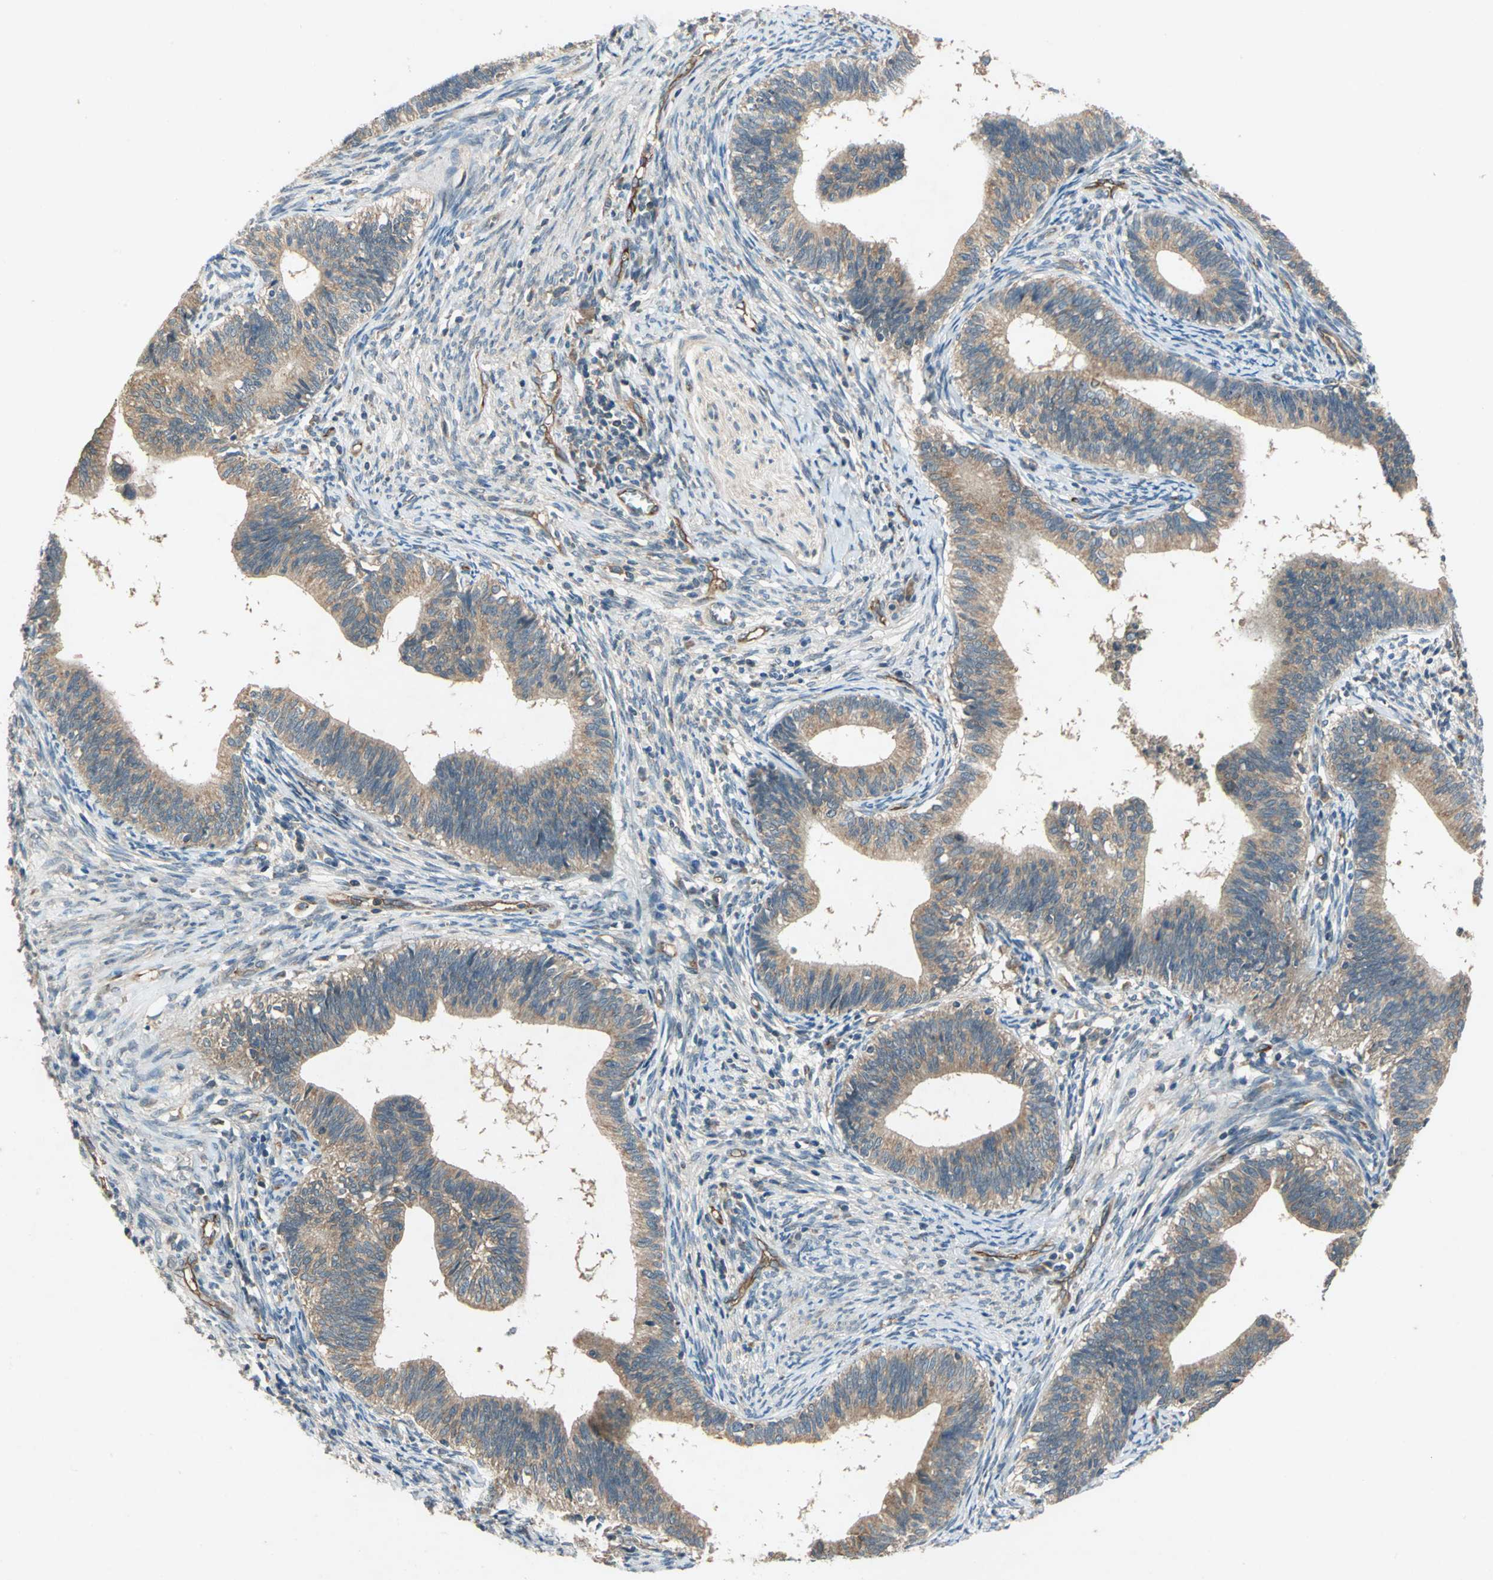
{"staining": {"intensity": "moderate", "quantity": ">75%", "location": "cytoplasmic/membranous"}, "tissue": "cervical cancer", "cell_type": "Tumor cells", "image_type": "cancer", "snomed": [{"axis": "morphology", "description": "Adenocarcinoma, NOS"}, {"axis": "topography", "description": "Cervix"}], "caption": "A brown stain highlights moderate cytoplasmic/membranous staining of a protein in cervical cancer (adenocarcinoma) tumor cells.", "gene": "EMCN", "patient": {"sex": "female", "age": 44}}